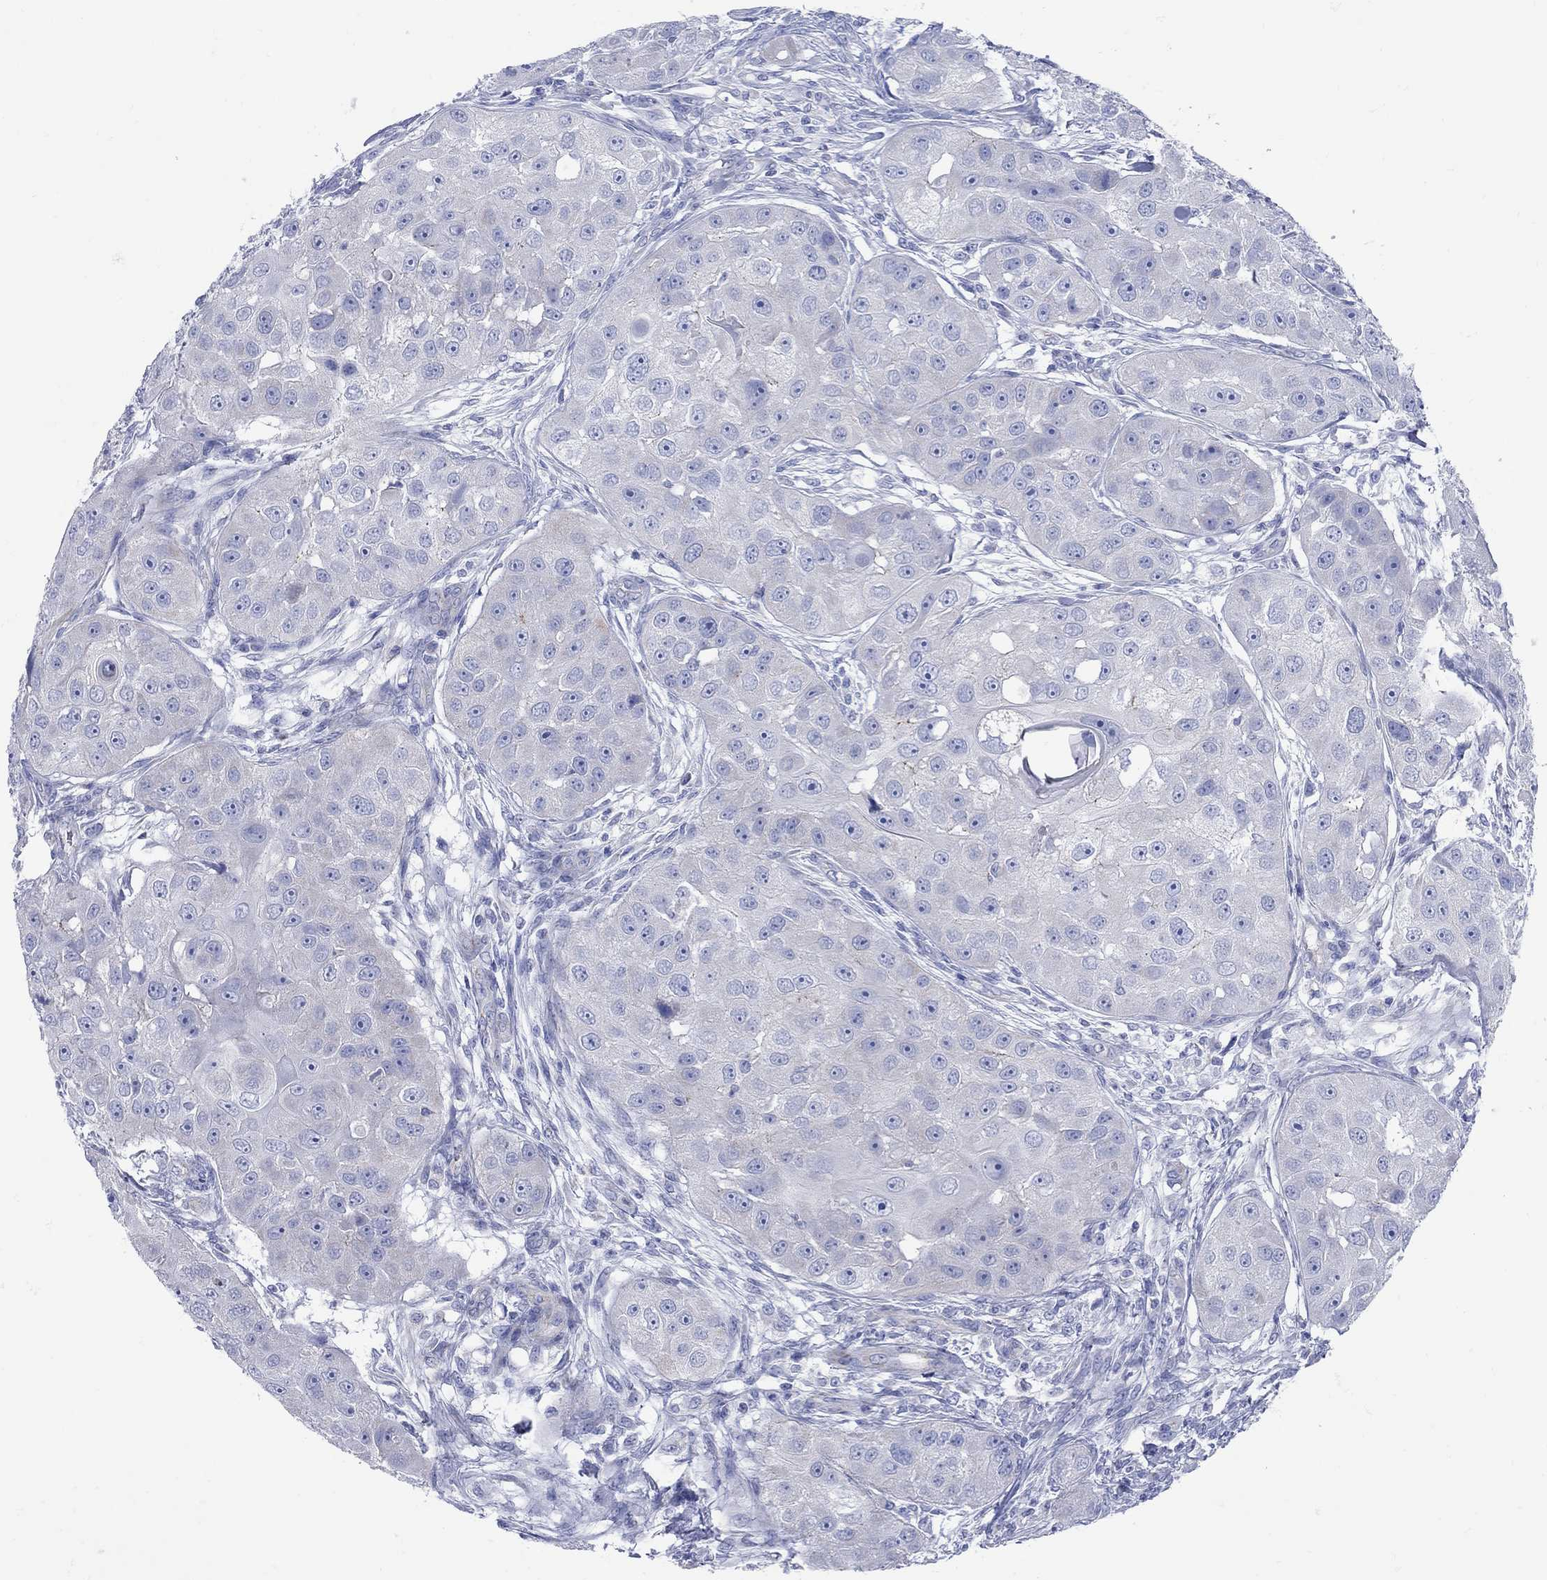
{"staining": {"intensity": "negative", "quantity": "none", "location": "none"}, "tissue": "head and neck cancer", "cell_type": "Tumor cells", "image_type": "cancer", "snomed": [{"axis": "morphology", "description": "Squamous cell carcinoma, NOS"}, {"axis": "topography", "description": "Head-Neck"}], "caption": "Histopathology image shows no protein positivity in tumor cells of squamous cell carcinoma (head and neck) tissue. (Brightfield microscopy of DAB (3,3'-diaminobenzidine) immunohistochemistry at high magnification).", "gene": "PDZD3", "patient": {"sex": "male", "age": 51}}